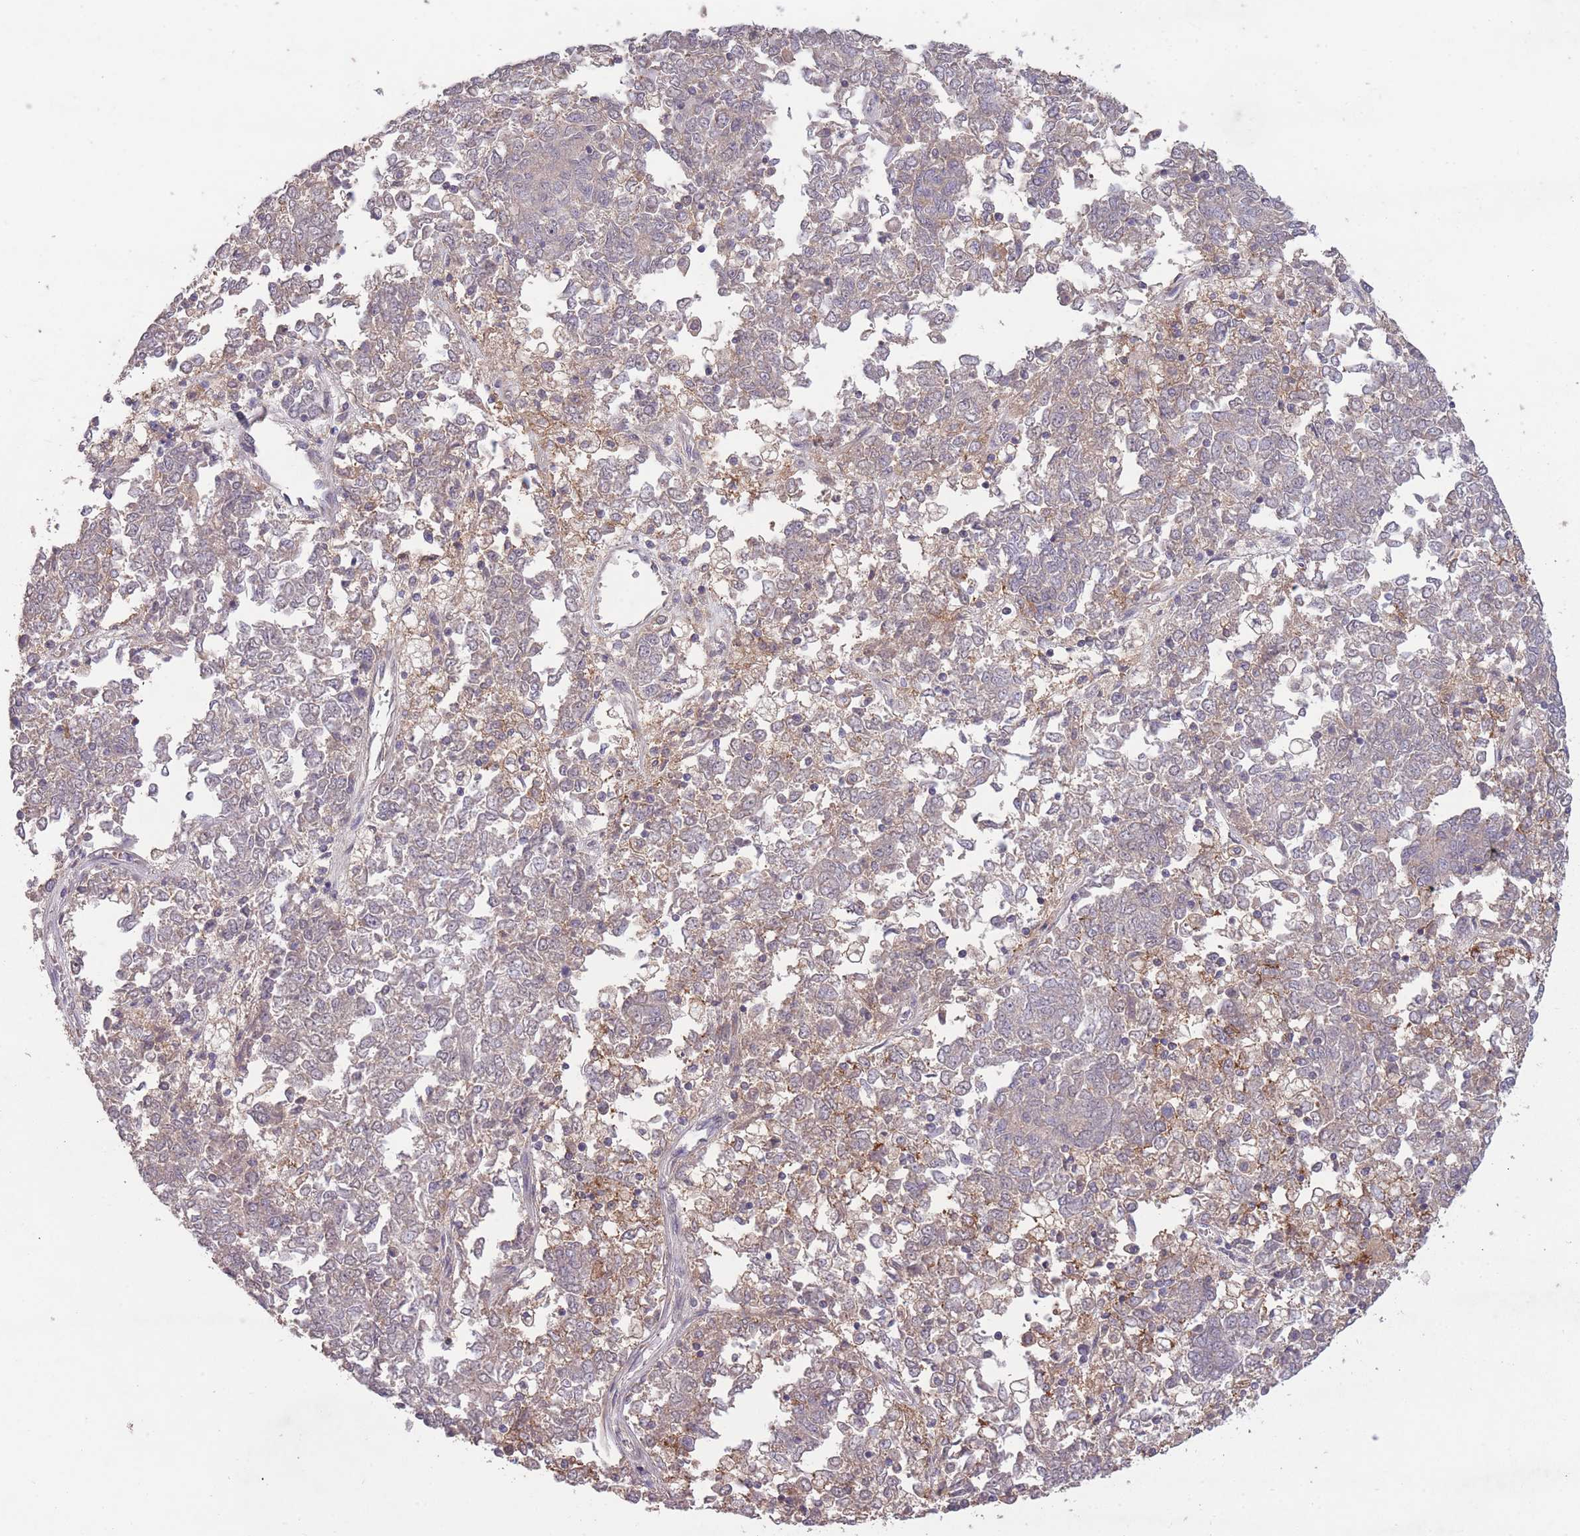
{"staining": {"intensity": "weak", "quantity": "<25%", "location": "cytoplasmic/membranous"}, "tissue": "endometrial cancer", "cell_type": "Tumor cells", "image_type": "cancer", "snomed": [{"axis": "morphology", "description": "Adenocarcinoma, NOS"}, {"axis": "topography", "description": "Endometrium"}], "caption": "Immunohistochemistry (IHC) image of human endometrial adenocarcinoma stained for a protein (brown), which demonstrates no expression in tumor cells.", "gene": "OR2V2", "patient": {"sex": "female", "age": 80}}